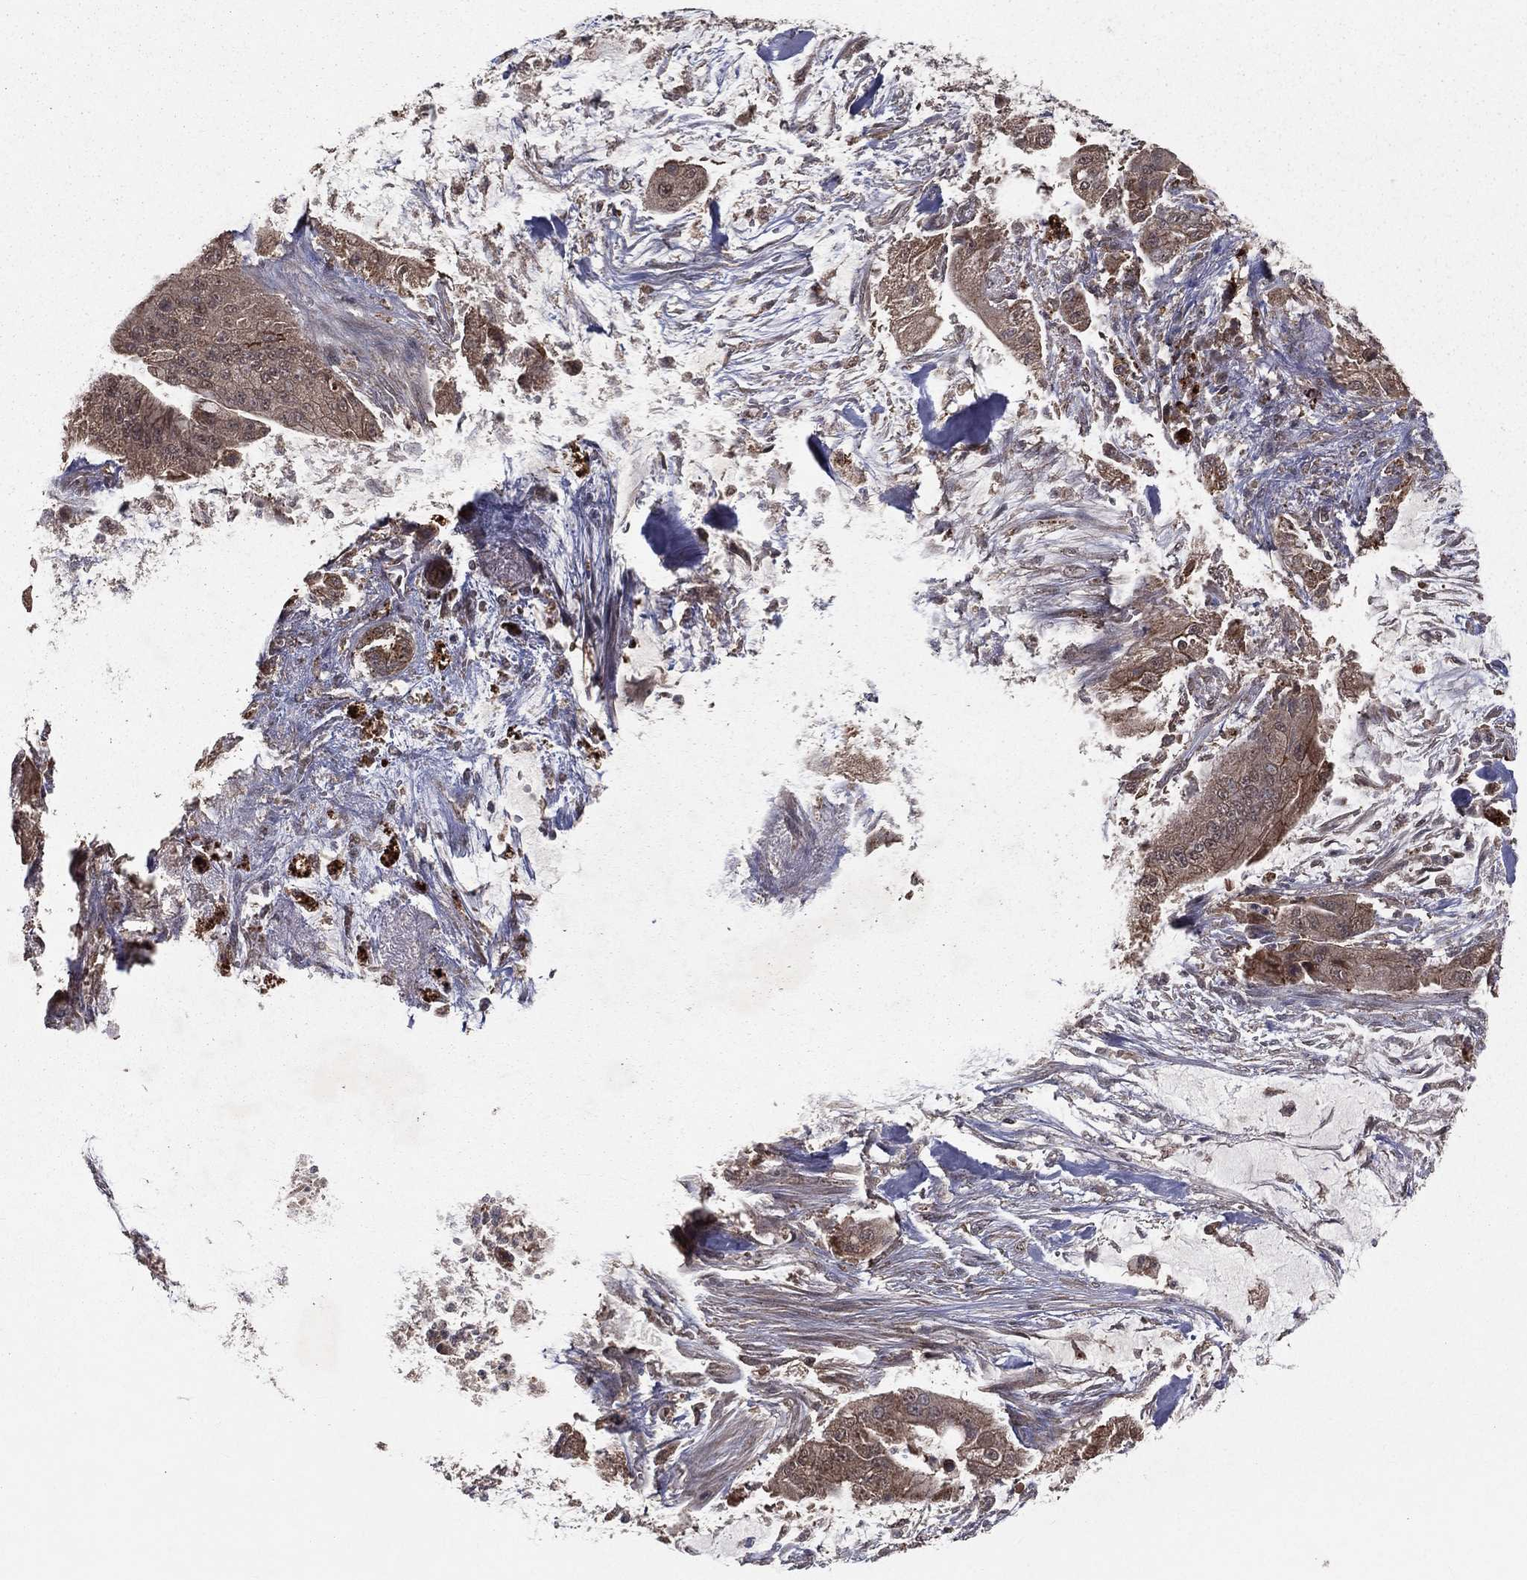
{"staining": {"intensity": "weak", "quantity": ">75%", "location": "cytoplasmic/membranous"}, "tissue": "pancreatic cancer", "cell_type": "Tumor cells", "image_type": "cancer", "snomed": [{"axis": "morphology", "description": "Normal tissue, NOS"}, {"axis": "morphology", "description": "Inflammation, NOS"}, {"axis": "morphology", "description": "Adenocarcinoma, NOS"}, {"axis": "topography", "description": "Pancreas"}], "caption": "Brown immunohistochemical staining in human pancreatic cancer (adenocarcinoma) demonstrates weak cytoplasmic/membranous positivity in about >75% of tumor cells.", "gene": "ZDHHC15", "patient": {"sex": "male", "age": 57}}